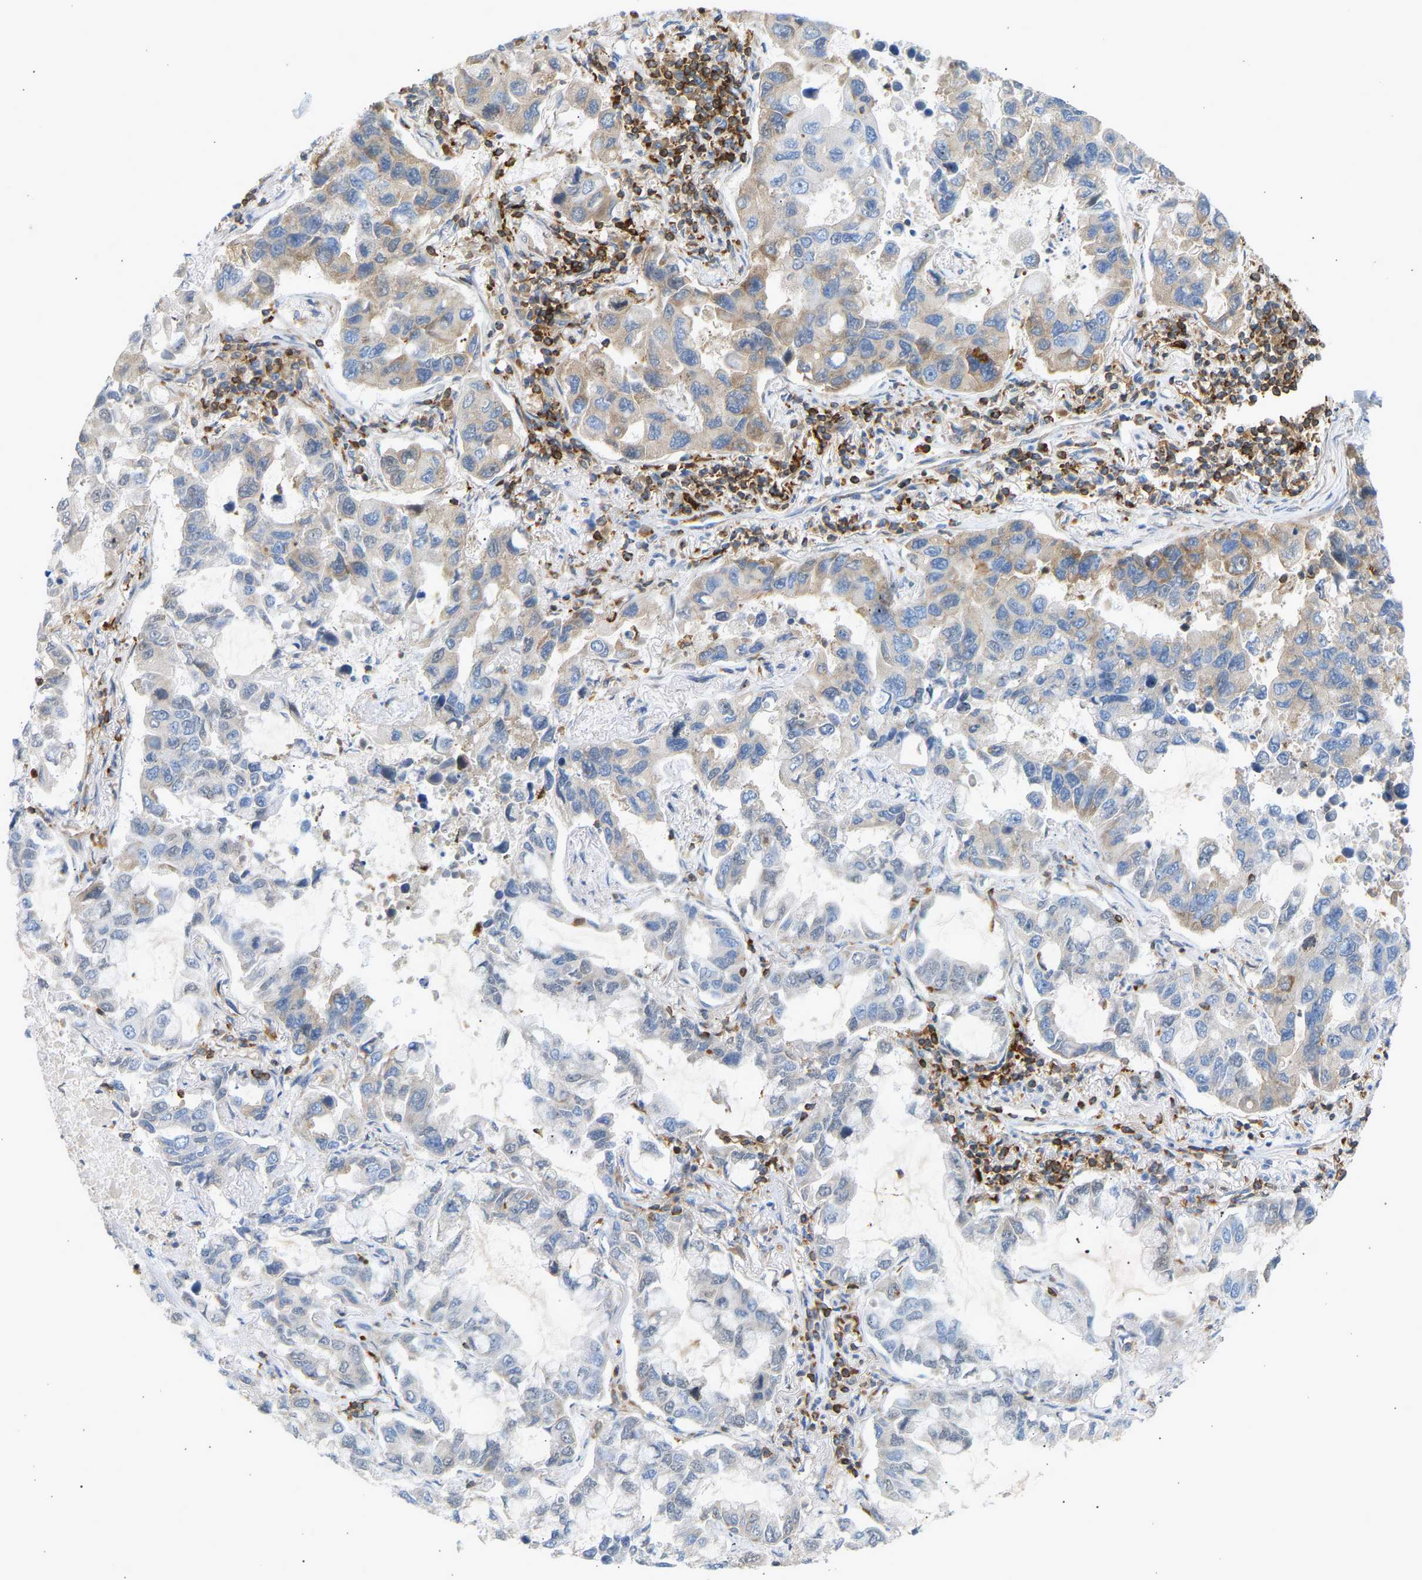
{"staining": {"intensity": "weak", "quantity": "<25%", "location": "cytoplasmic/membranous"}, "tissue": "lung cancer", "cell_type": "Tumor cells", "image_type": "cancer", "snomed": [{"axis": "morphology", "description": "Adenocarcinoma, NOS"}, {"axis": "topography", "description": "Lung"}], "caption": "Lung cancer (adenocarcinoma) stained for a protein using IHC displays no positivity tumor cells.", "gene": "FNBP1", "patient": {"sex": "male", "age": 64}}